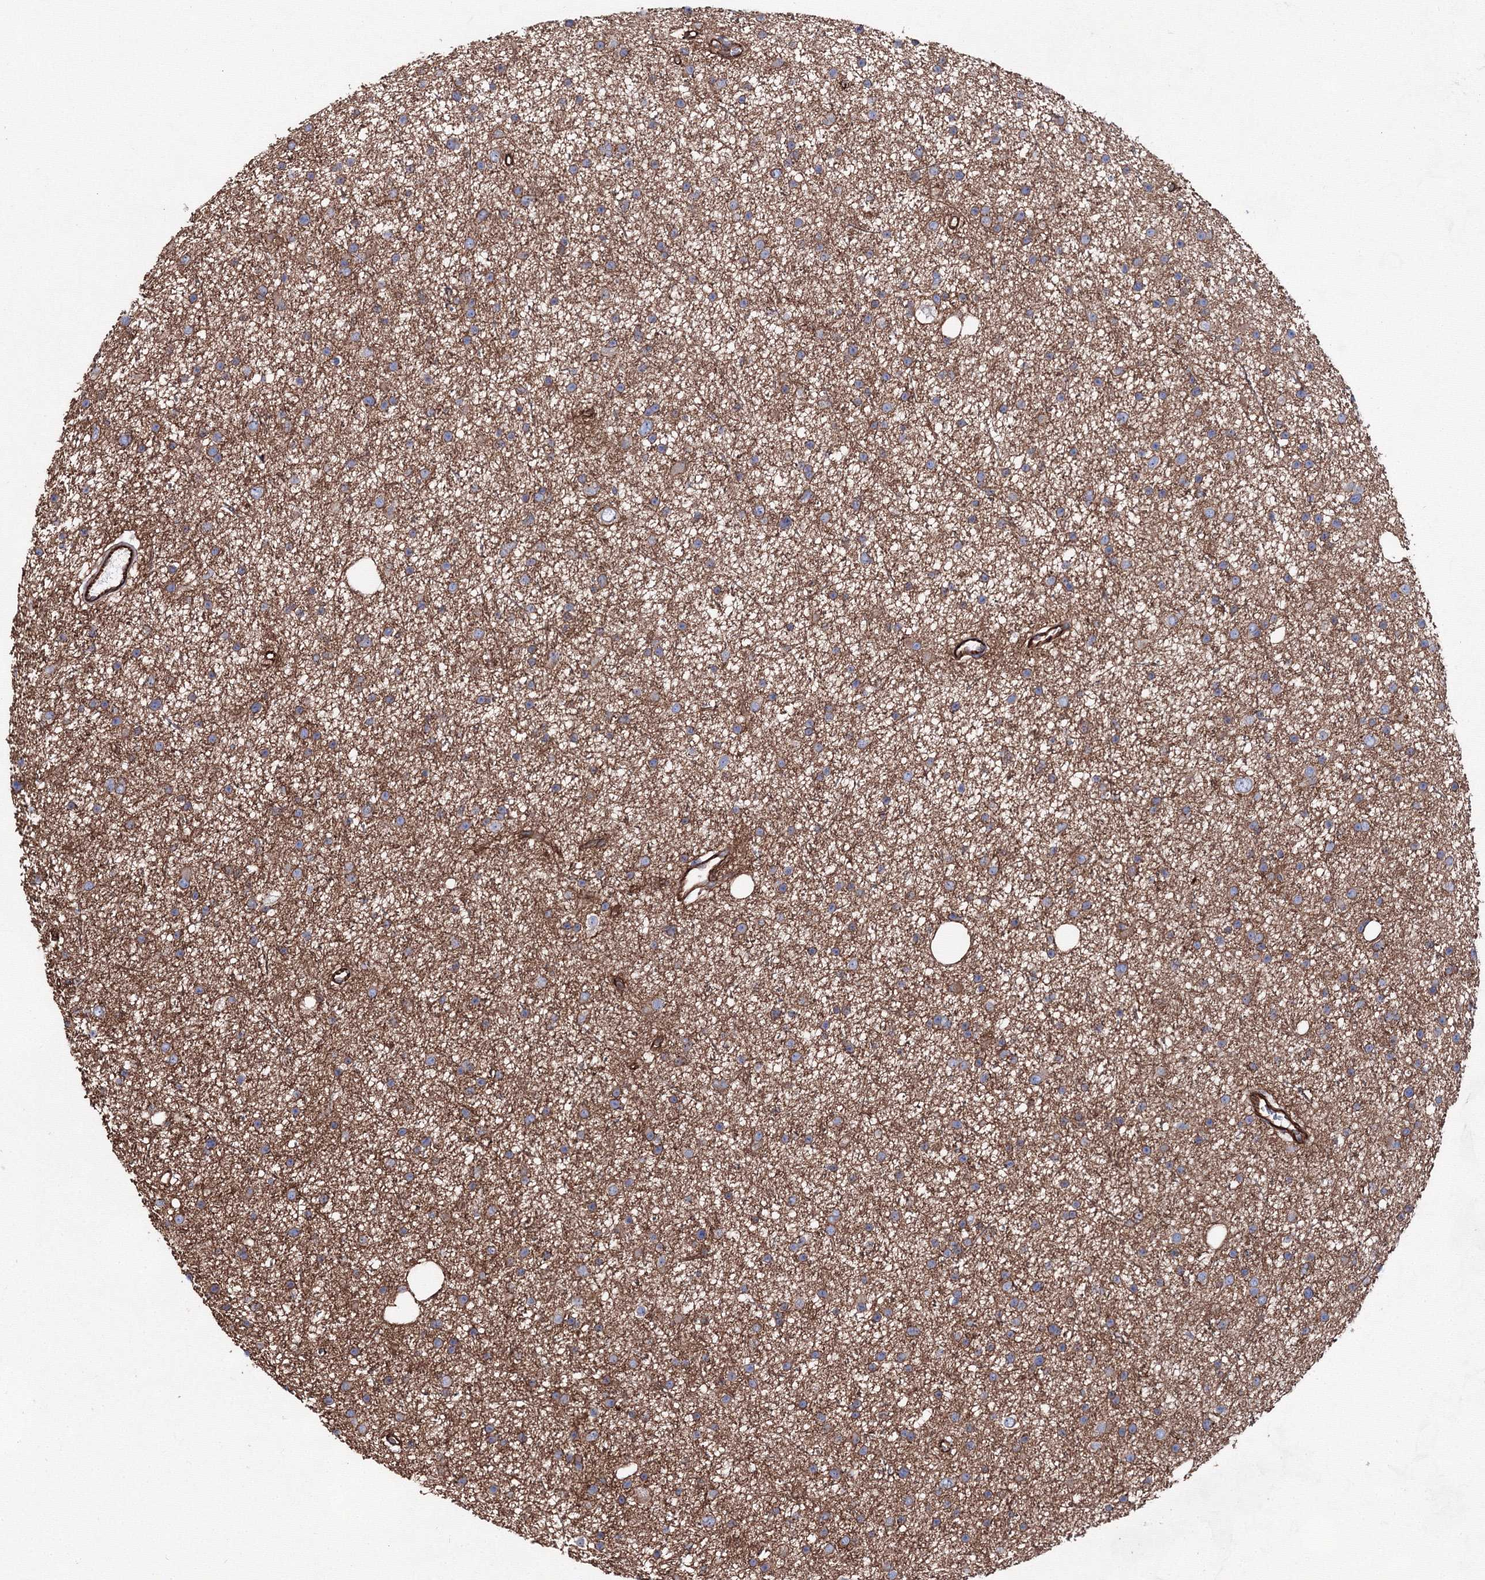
{"staining": {"intensity": "moderate", "quantity": ">75%", "location": "cytoplasmic/membranous"}, "tissue": "glioma", "cell_type": "Tumor cells", "image_type": "cancer", "snomed": [{"axis": "morphology", "description": "Glioma, malignant, Low grade"}, {"axis": "topography", "description": "Cerebral cortex"}], "caption": "Protein expression analysis of human glioma reveals moderate cytoplasmic/membranous positivity in approximately >75% of tumor cells.", "gene": "ANKRD37", "patient": {"sex": "female", "age": 39}}